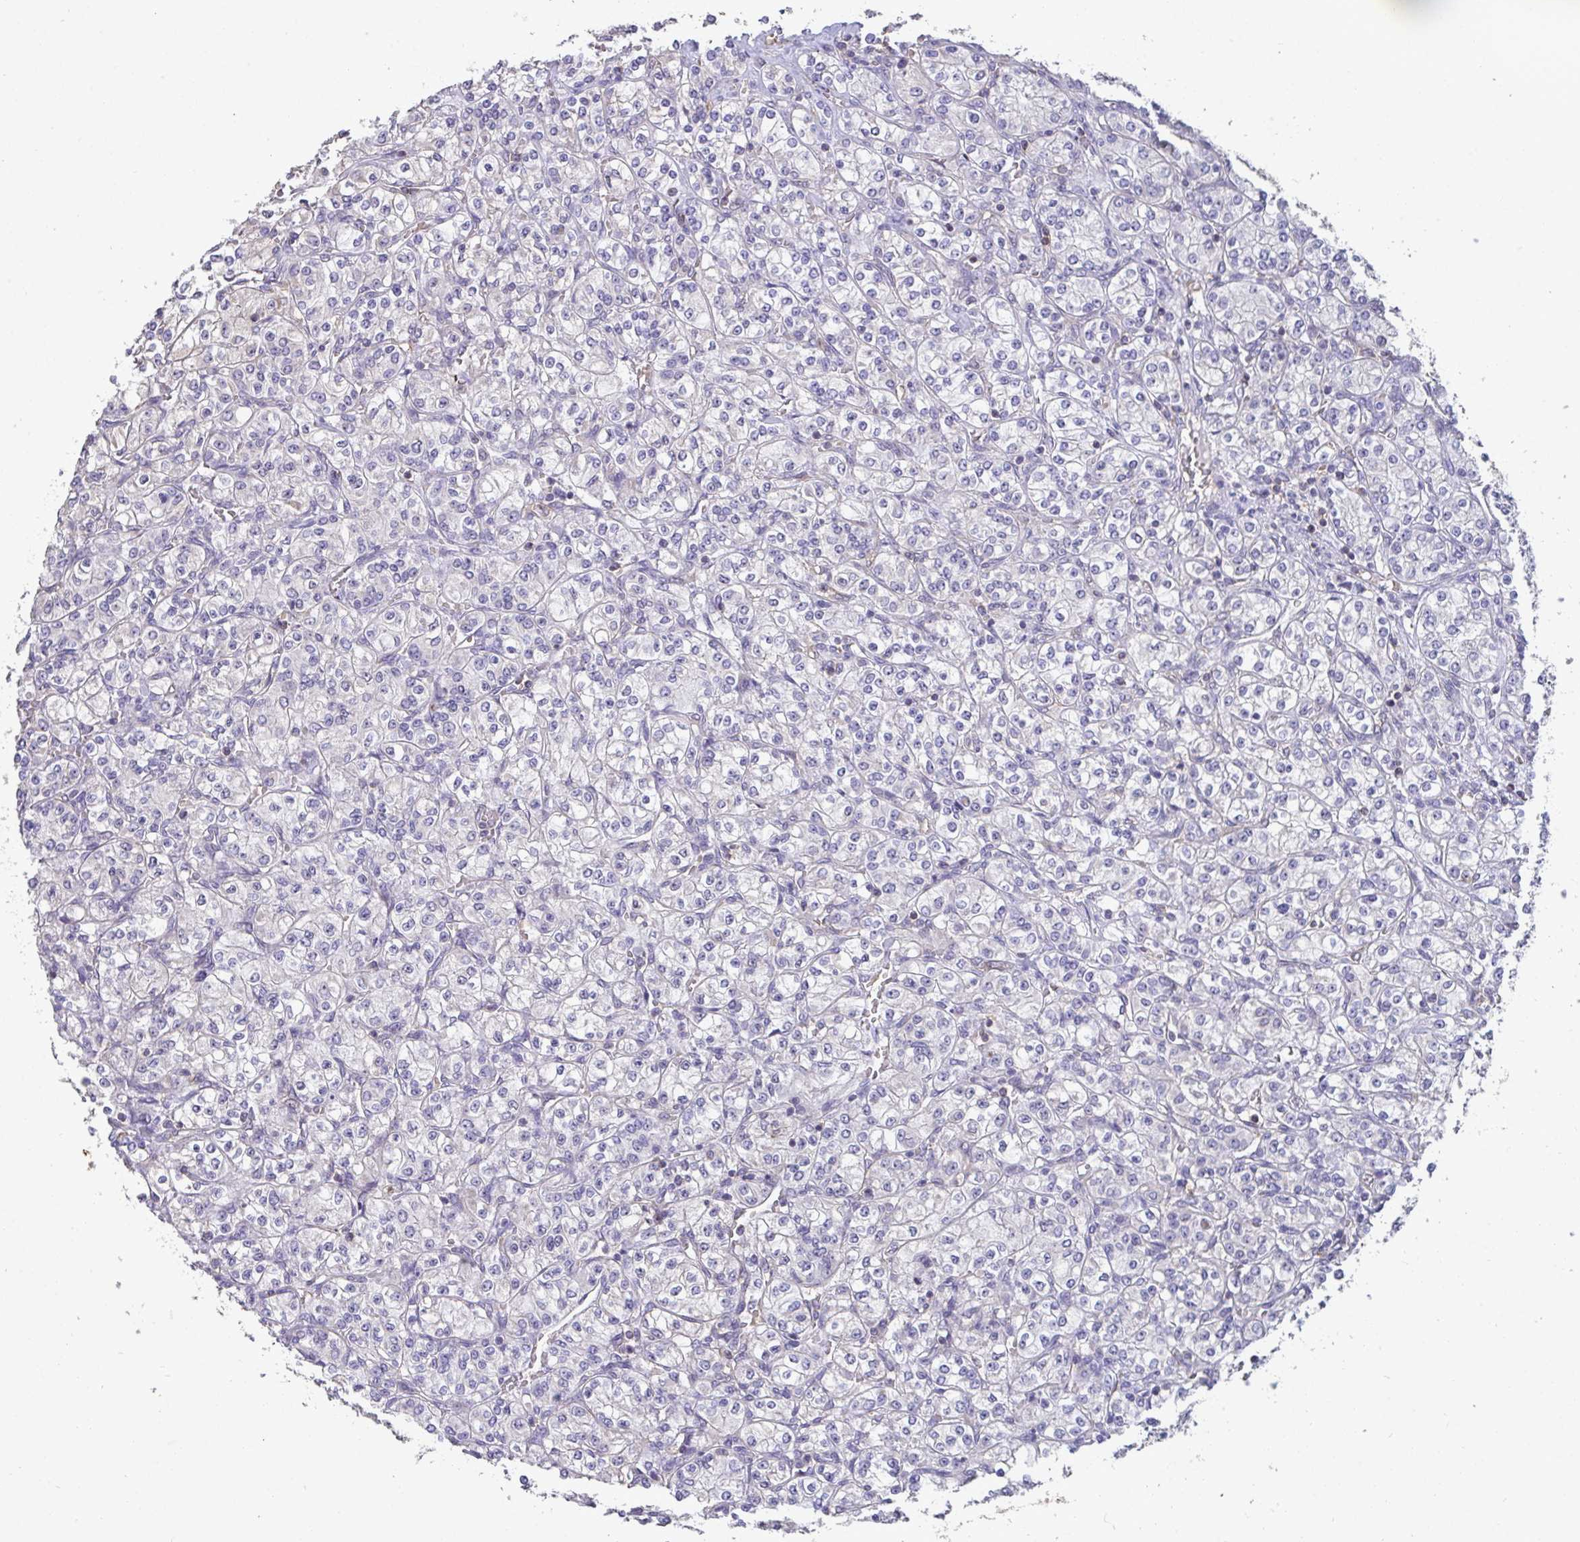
{"staining": {"intensity": "negative", "quantity": "none", "location": "none"}, "tissue": "renal cancer", "cell_type": "Tumor cells", "image_type": "cancer", "snomed": [{"axis": "morphology", "description": "Adenocarcinoma, NOS"}, {"axis": "topography", "description": "Kidney"}], "caption": "Image shows no protein staining in tumor cells of renal cancer tissue.", "gene": "SENP3", "patient": {"sex": "male", "age": 77}}